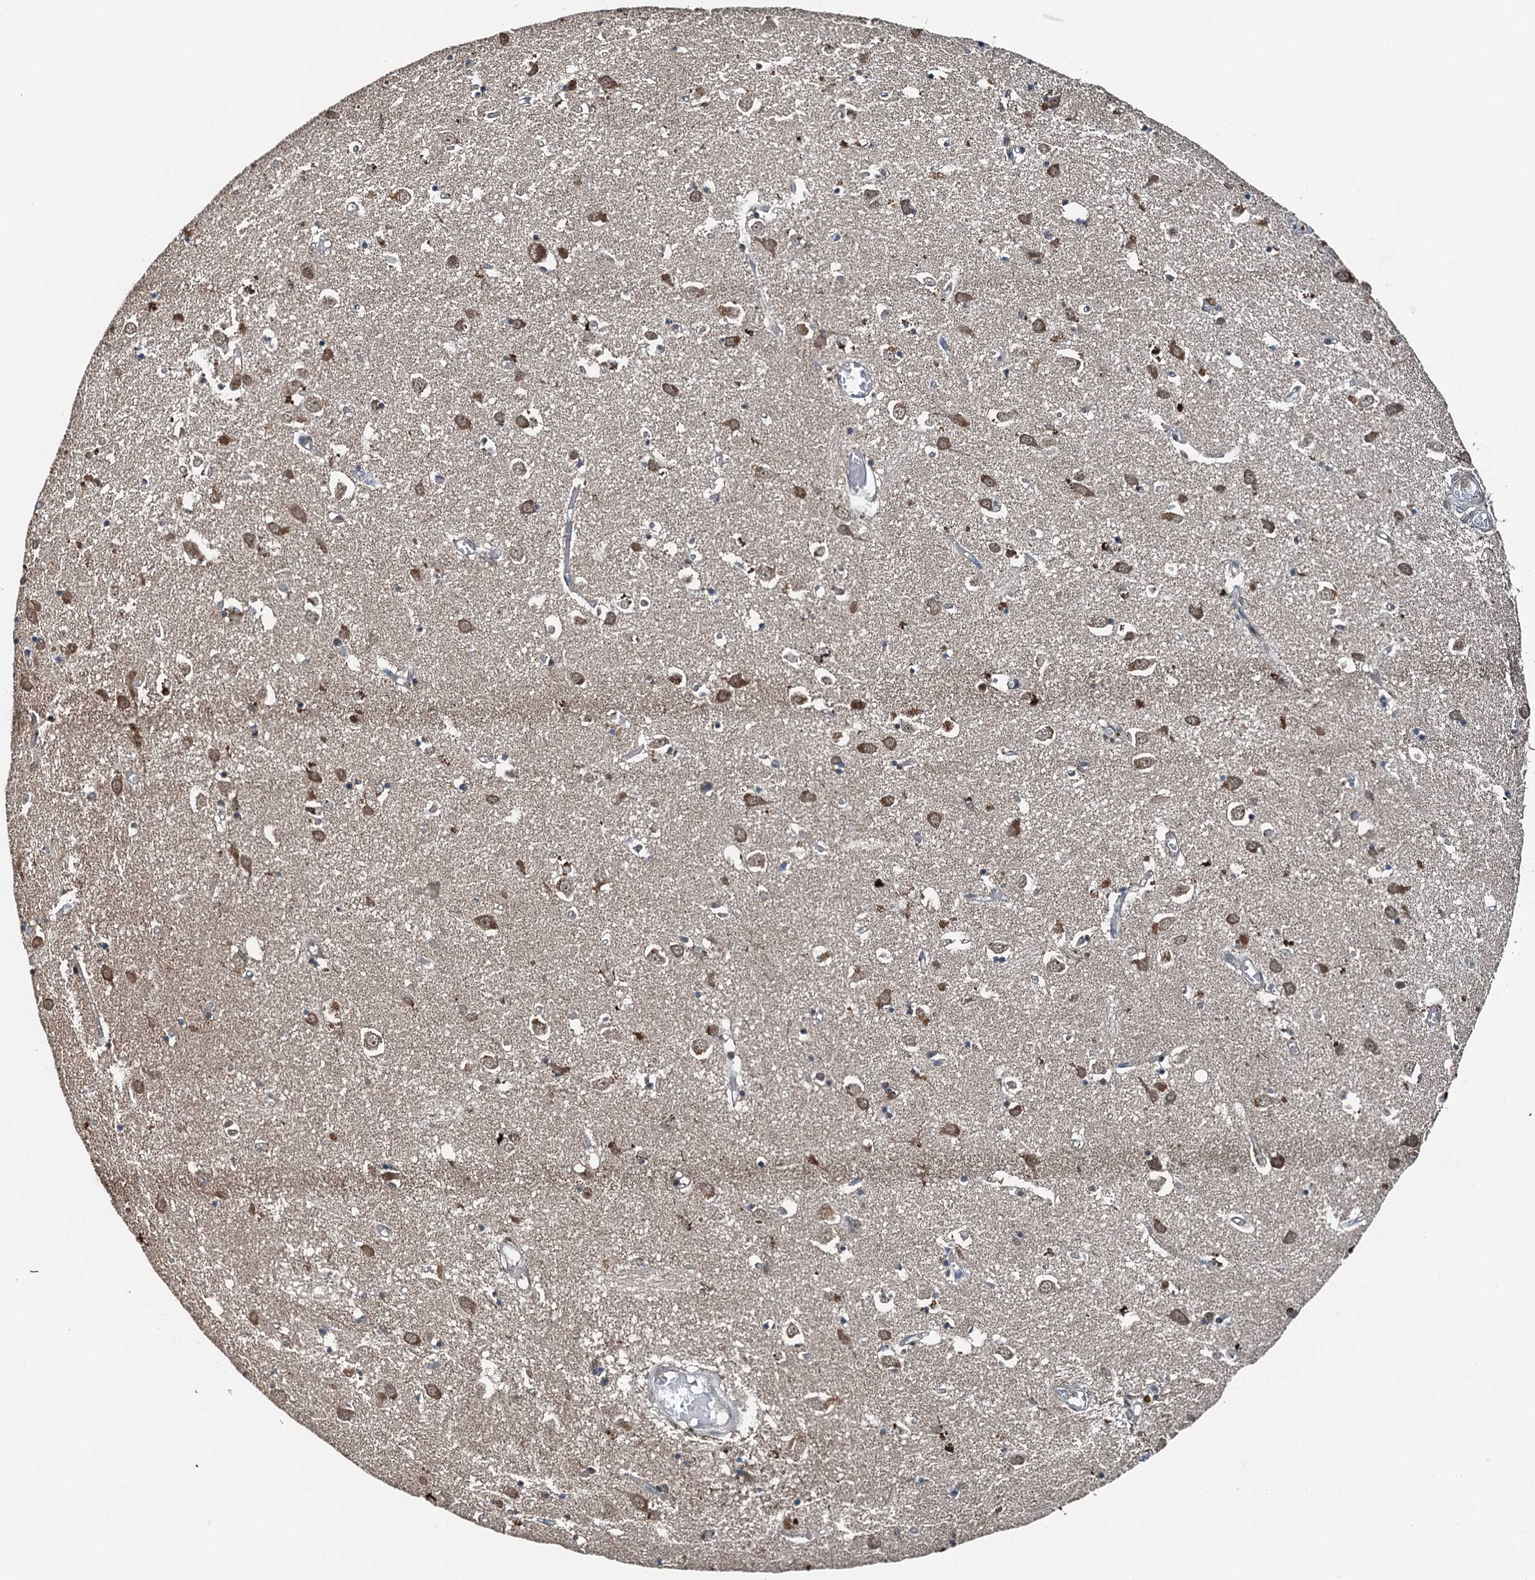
{"staining": {"intensity": "moderate", "quantity": "<25%", "location": "cytoplasmic/membranous"}, "tissue": "caudate", "cell_type": "Glial cells", "image_type": "normal", "snomed": [{"axis": "morphology", "description": "Normal tissue, NOS"}, {"axis": "topography", "description": "Lateral ventricle wall"}], "caption": "Immunohistochemical staining of unremarkable caudate reveals moderate cytoplasmic/membranous protein expression in approximately <25% of glial cells.", "gene": "UBXN6", "patient": {"sex": "male", "age": 70}}